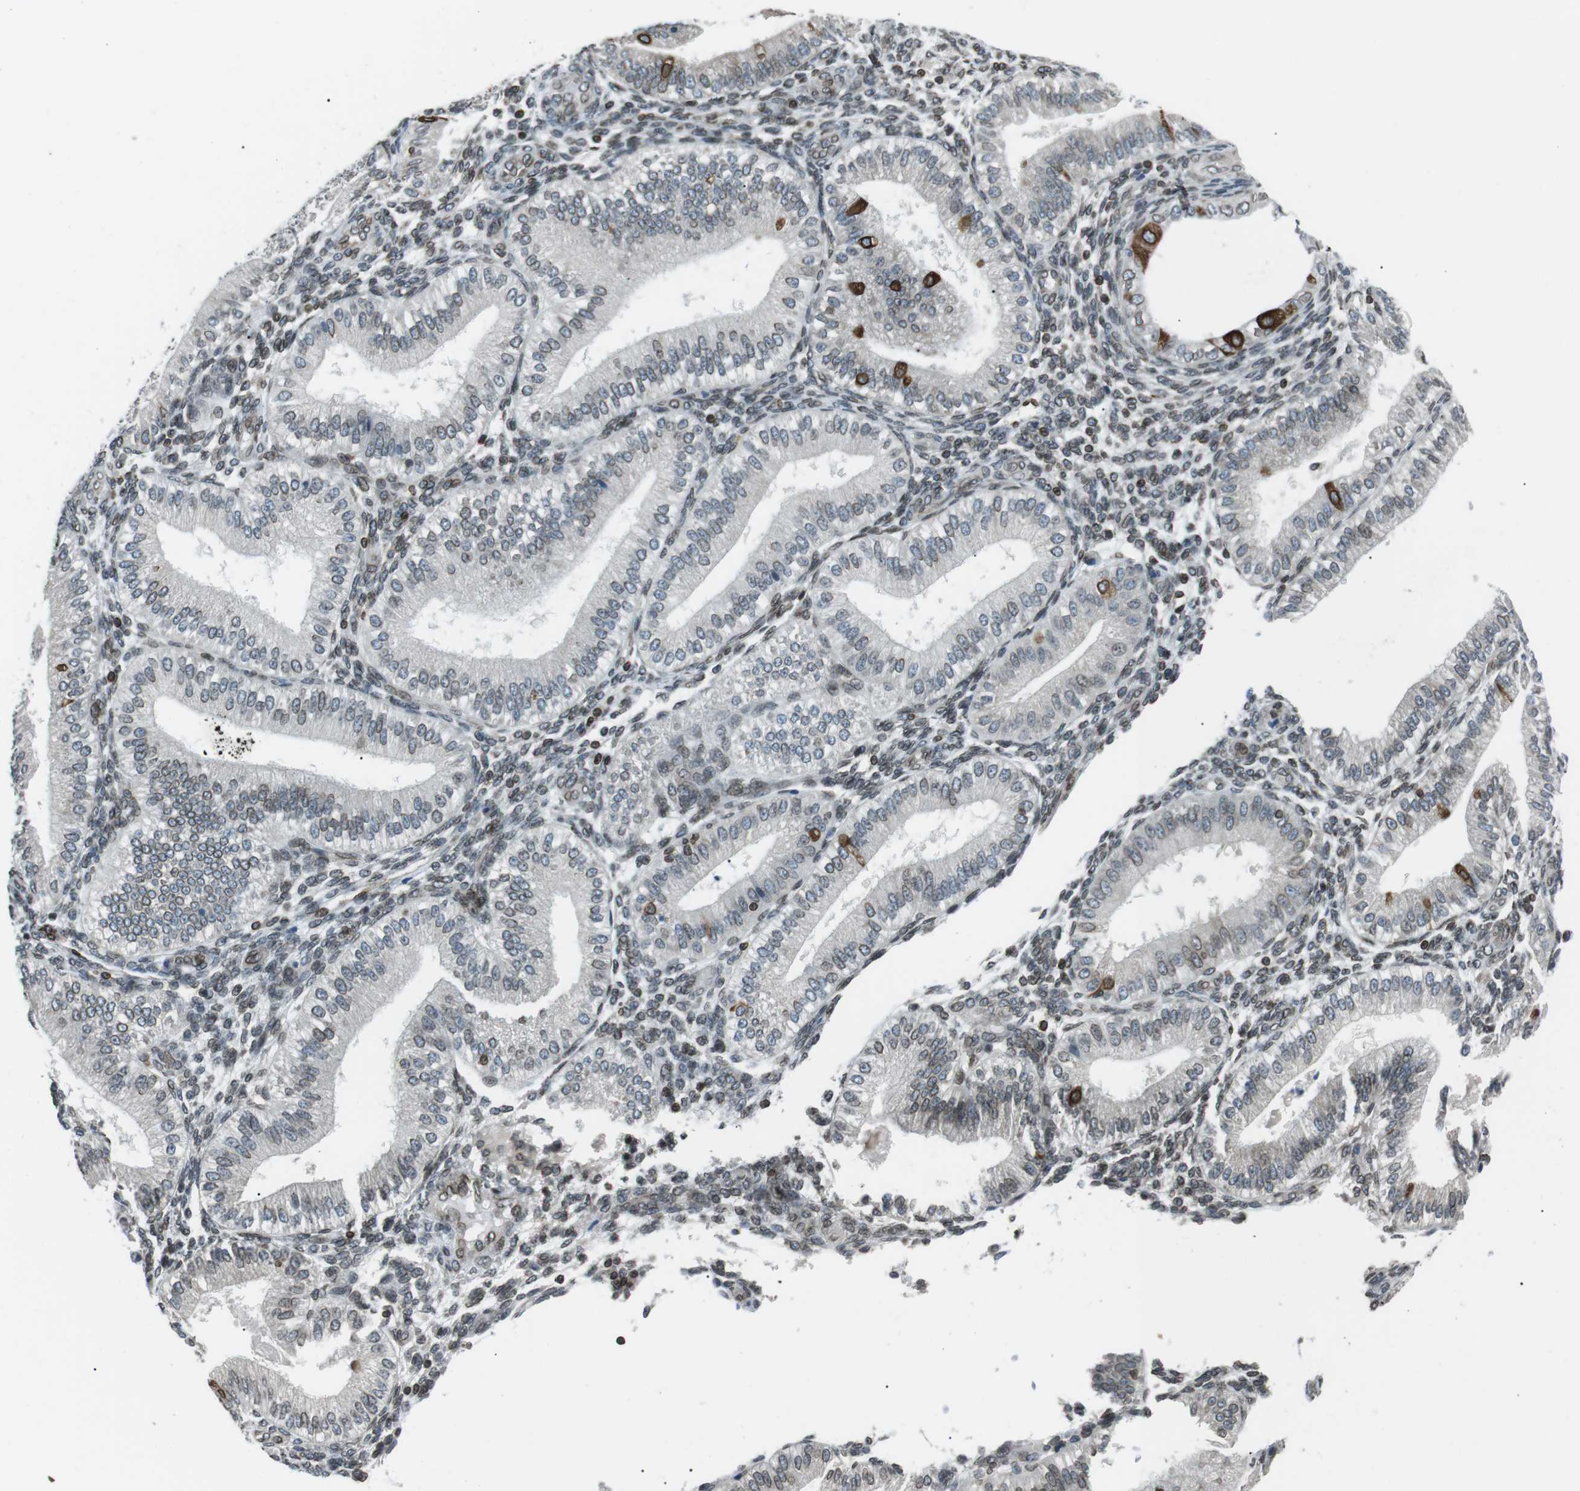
{"staining": {"intensity": "negative", "quantity": "none", "location": "none"}, "tissue": "endometrium", "cell_type": "Cells in endometrial stroma", "image_type": "normal", "snomed": [{"axis": "morphology", "description": "Normal tissue, NOS"}, {"axis": "topography", "description": "Endometrium"}], "caption": "DAB (3,3'-diaminobenzidine) immunohistochemical staining of unremarkable endometrium shows no significant staining in cells in endometrial stroma. Brightfield microscopy of immunohistochemistry (IHC) stained with DAB (3,3'-diaminobenzidine) (brown) and hematoxylin (blue), captured at high magnification.", "gene": "TMX4", "patient": {"sex": "female", "age": 39}}